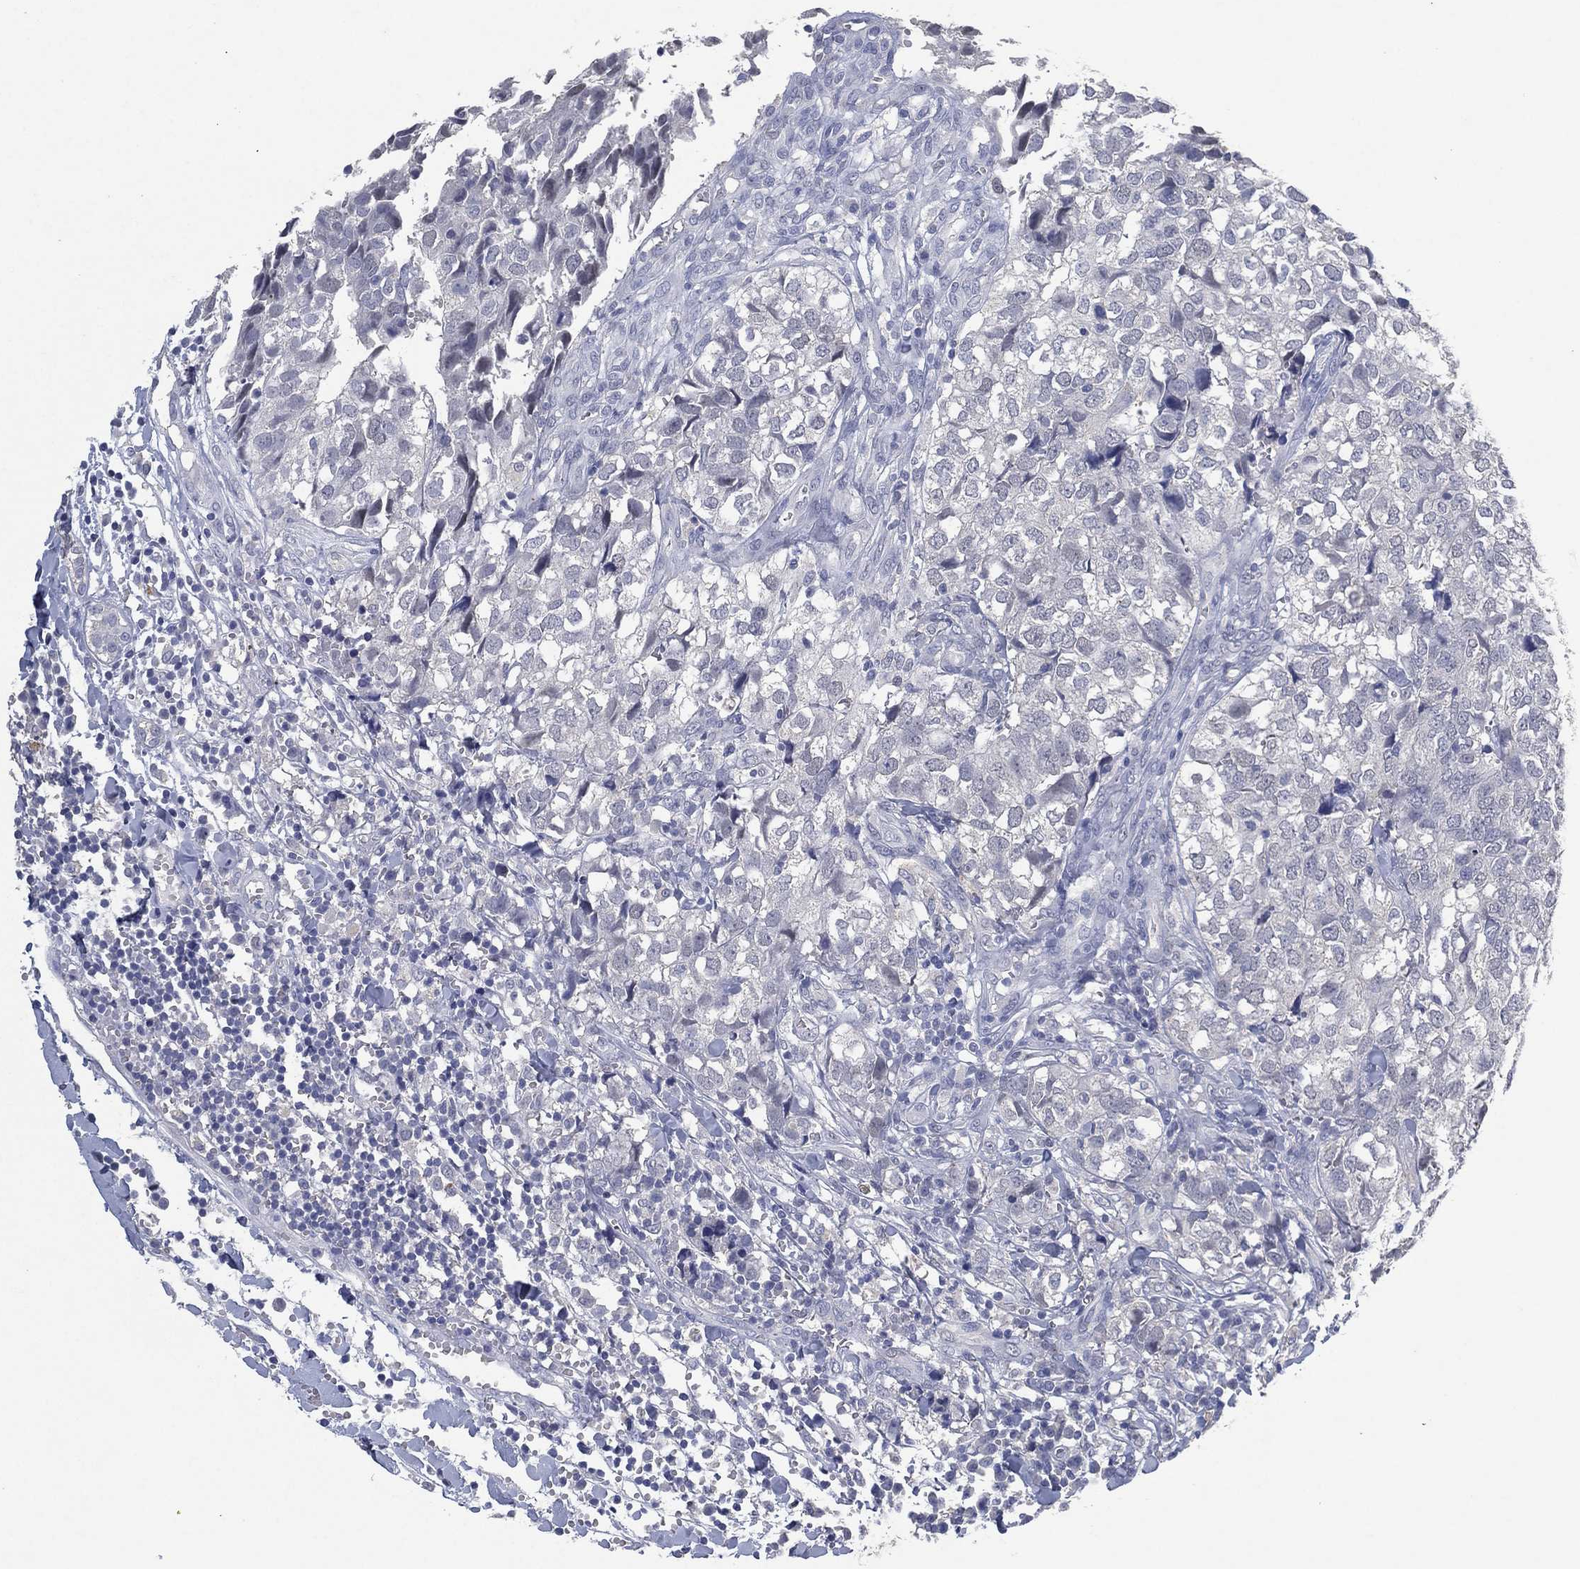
{"staining": {"intensity": "negative", "quantity": "none", "location": "none"}, "tissue": "breast cancer", "cell_type": "Tumor cells", "image_type": "cancer", "snomed": [{"axis": "morphology", "description": "Duct carcinoma"}, {"axis": "topography", "description": "Breast"}], "caption": "DAB (3,3'-diaminobenzidine) immunohistochemical staining of intraductal carcinoma (breast) demonstrates no significant staining in tumor cells. Brightfield microscopy of immunohistochemistry stained with DAB (3,3'-diaminobenzidine) (brown) and hematoxylin (blue), captured at high magnification.", "gene": "FSCN2", "patient": {"sex": "female", "age": 30}}